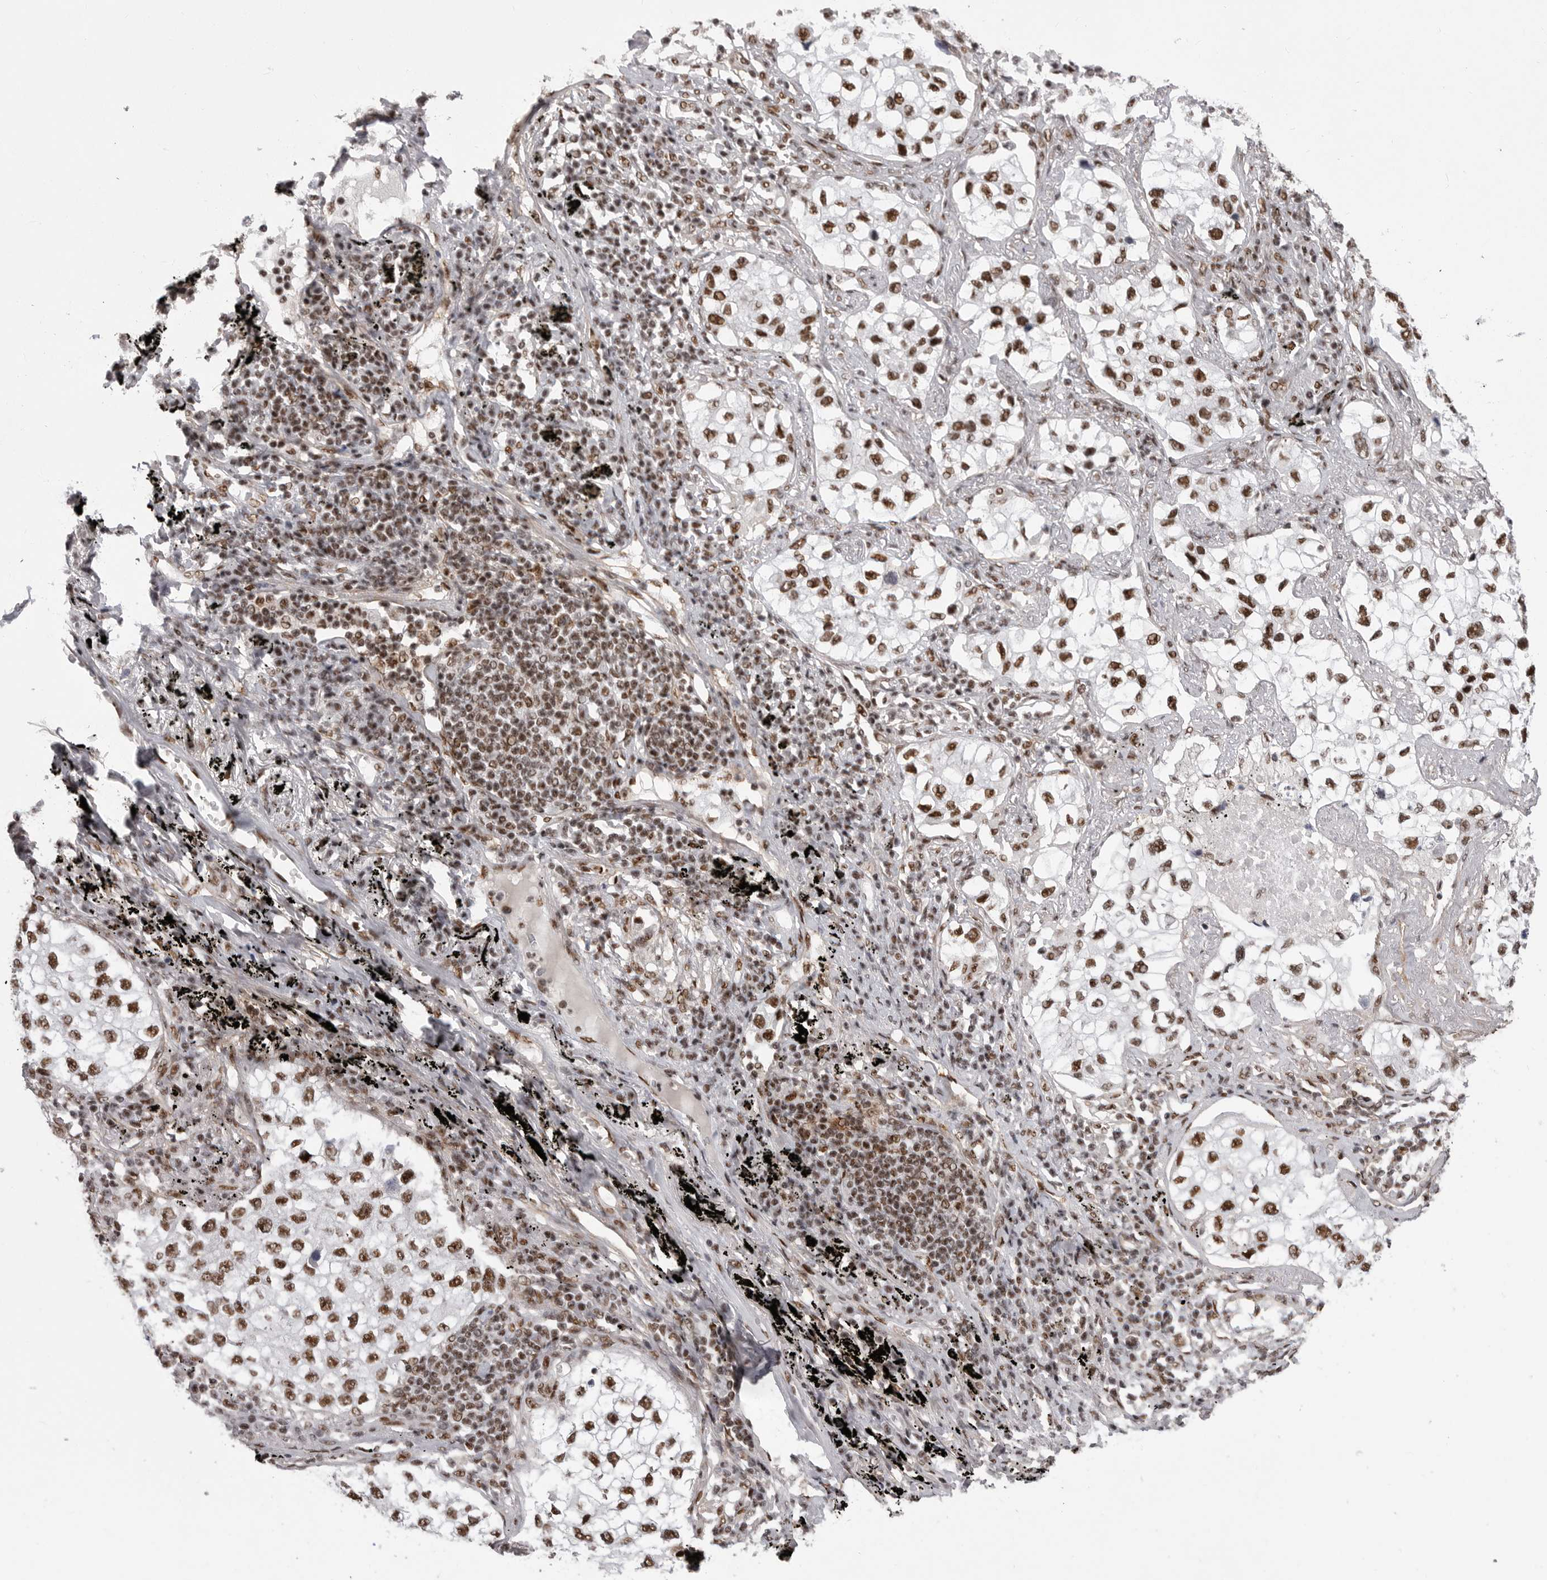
{"staining": {"intensity": "moderate", "quantity": ">75%", "location": "nuclear"}, "tissue": "lung cancer", "cell_type": "Tumor cells", "image_type": "cancer", "snomed": [{"axis": "morphology", "description": "Adenocarcinoma, NOS"}, {"axis": "topography", "description": "Lung"}], "caption": "DAB immunohistochemical staining of human lung cancer shows moderate nuclear protein positivity in about >75% of tumor cells. (brown staining indicates protein expression, while blue staining denotes nuclei).", "gene": "PPP1R8", "patient": {"sex": "male", "age": 63}}